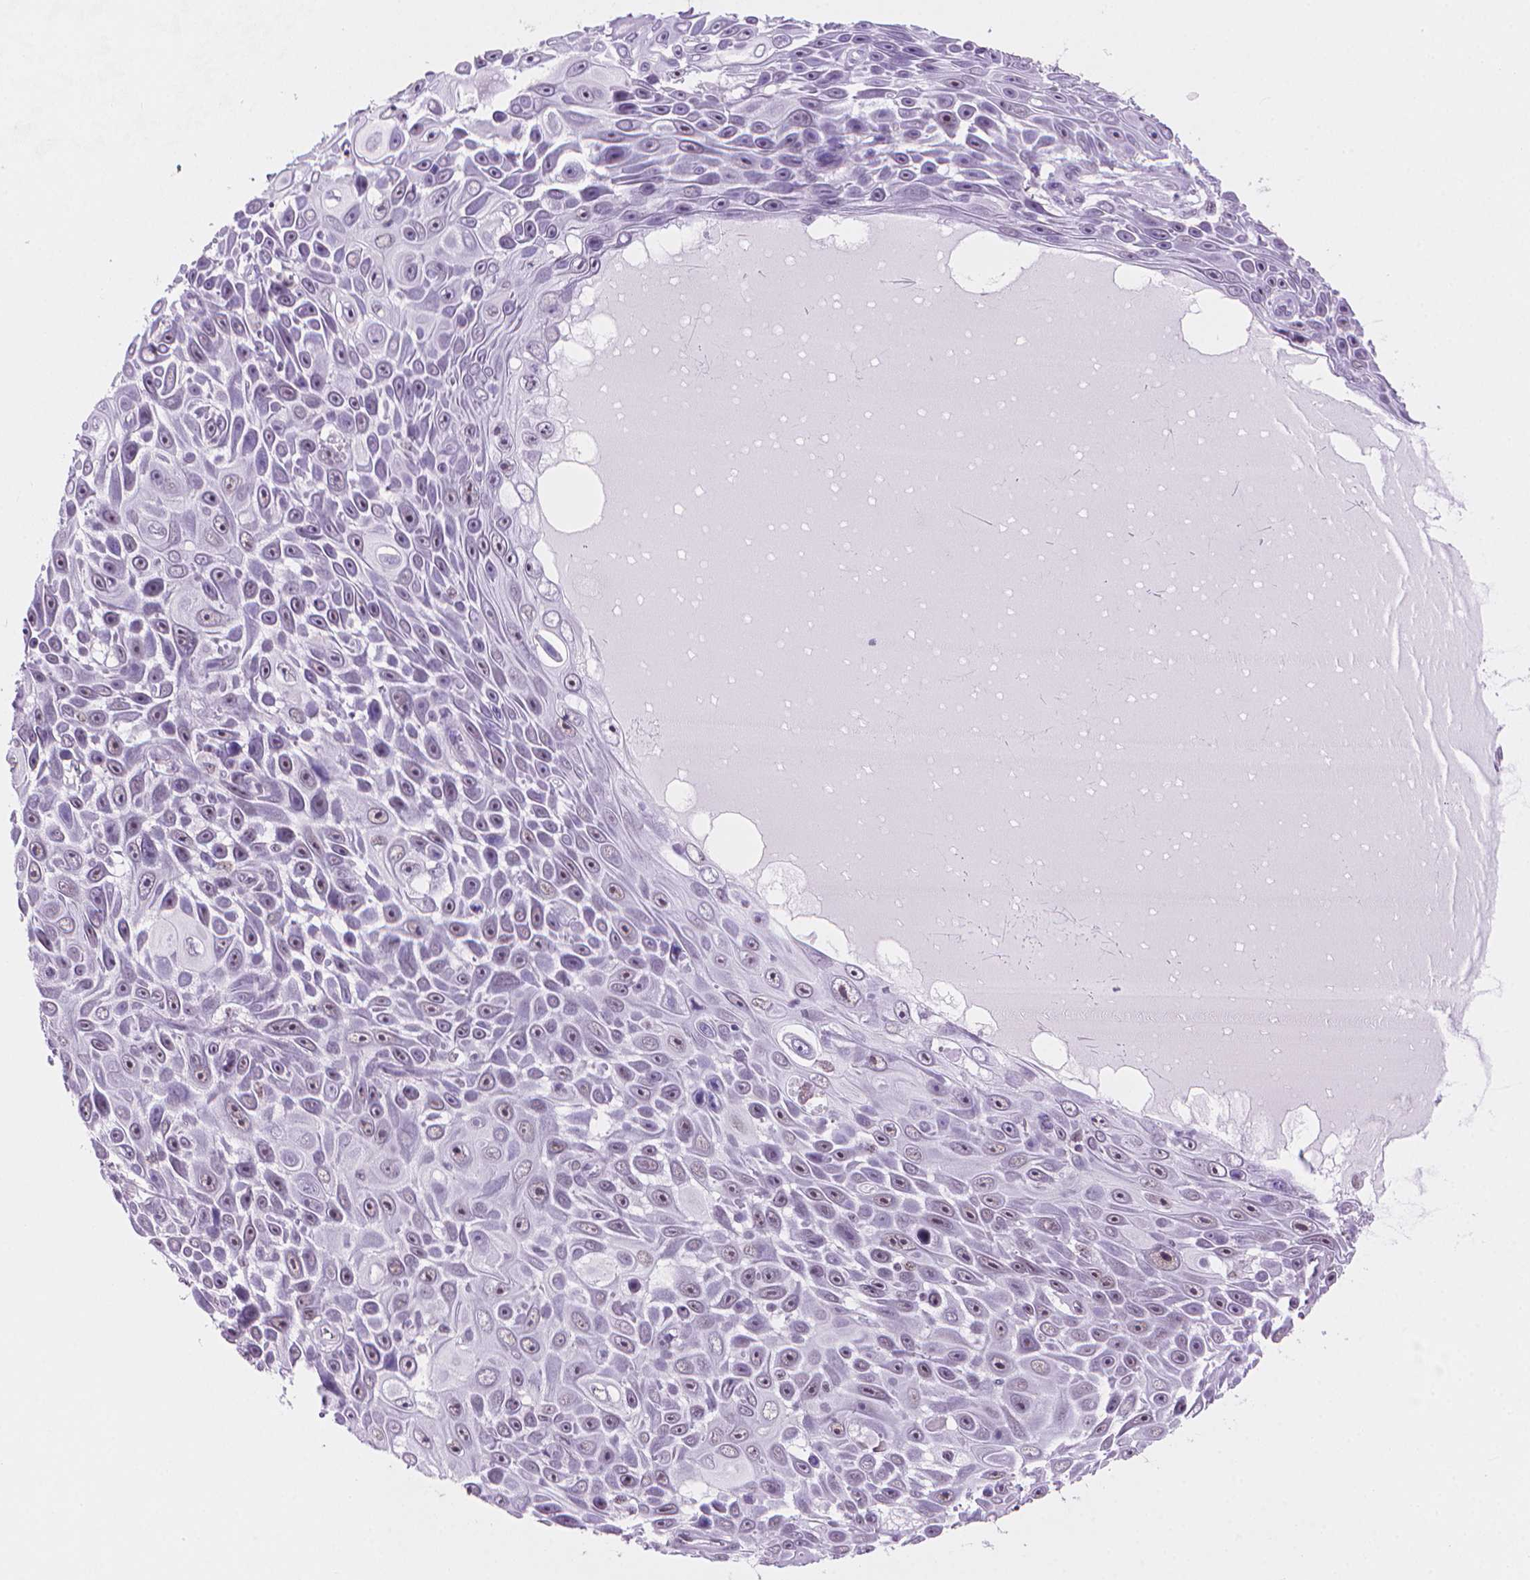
{"staining": {"intensity": "moderate", "quantity": "<25%", "location": "nuclear"}, "tissue": "skin cancer", "cell_type": "Tumor cells", "image_type": "cancer", "snomed": [{"axis": "morphology", "description": "Squamous cell carcinoma, NOS"}, {"axis": "topography", "description": "Skin"}], "caption": "An image of human skin cancer stained for a protein displays moderate nuclear brown staining in tumor cells.", "gene": "UBN1", "patient": {"sex": "male", "age": 82}}